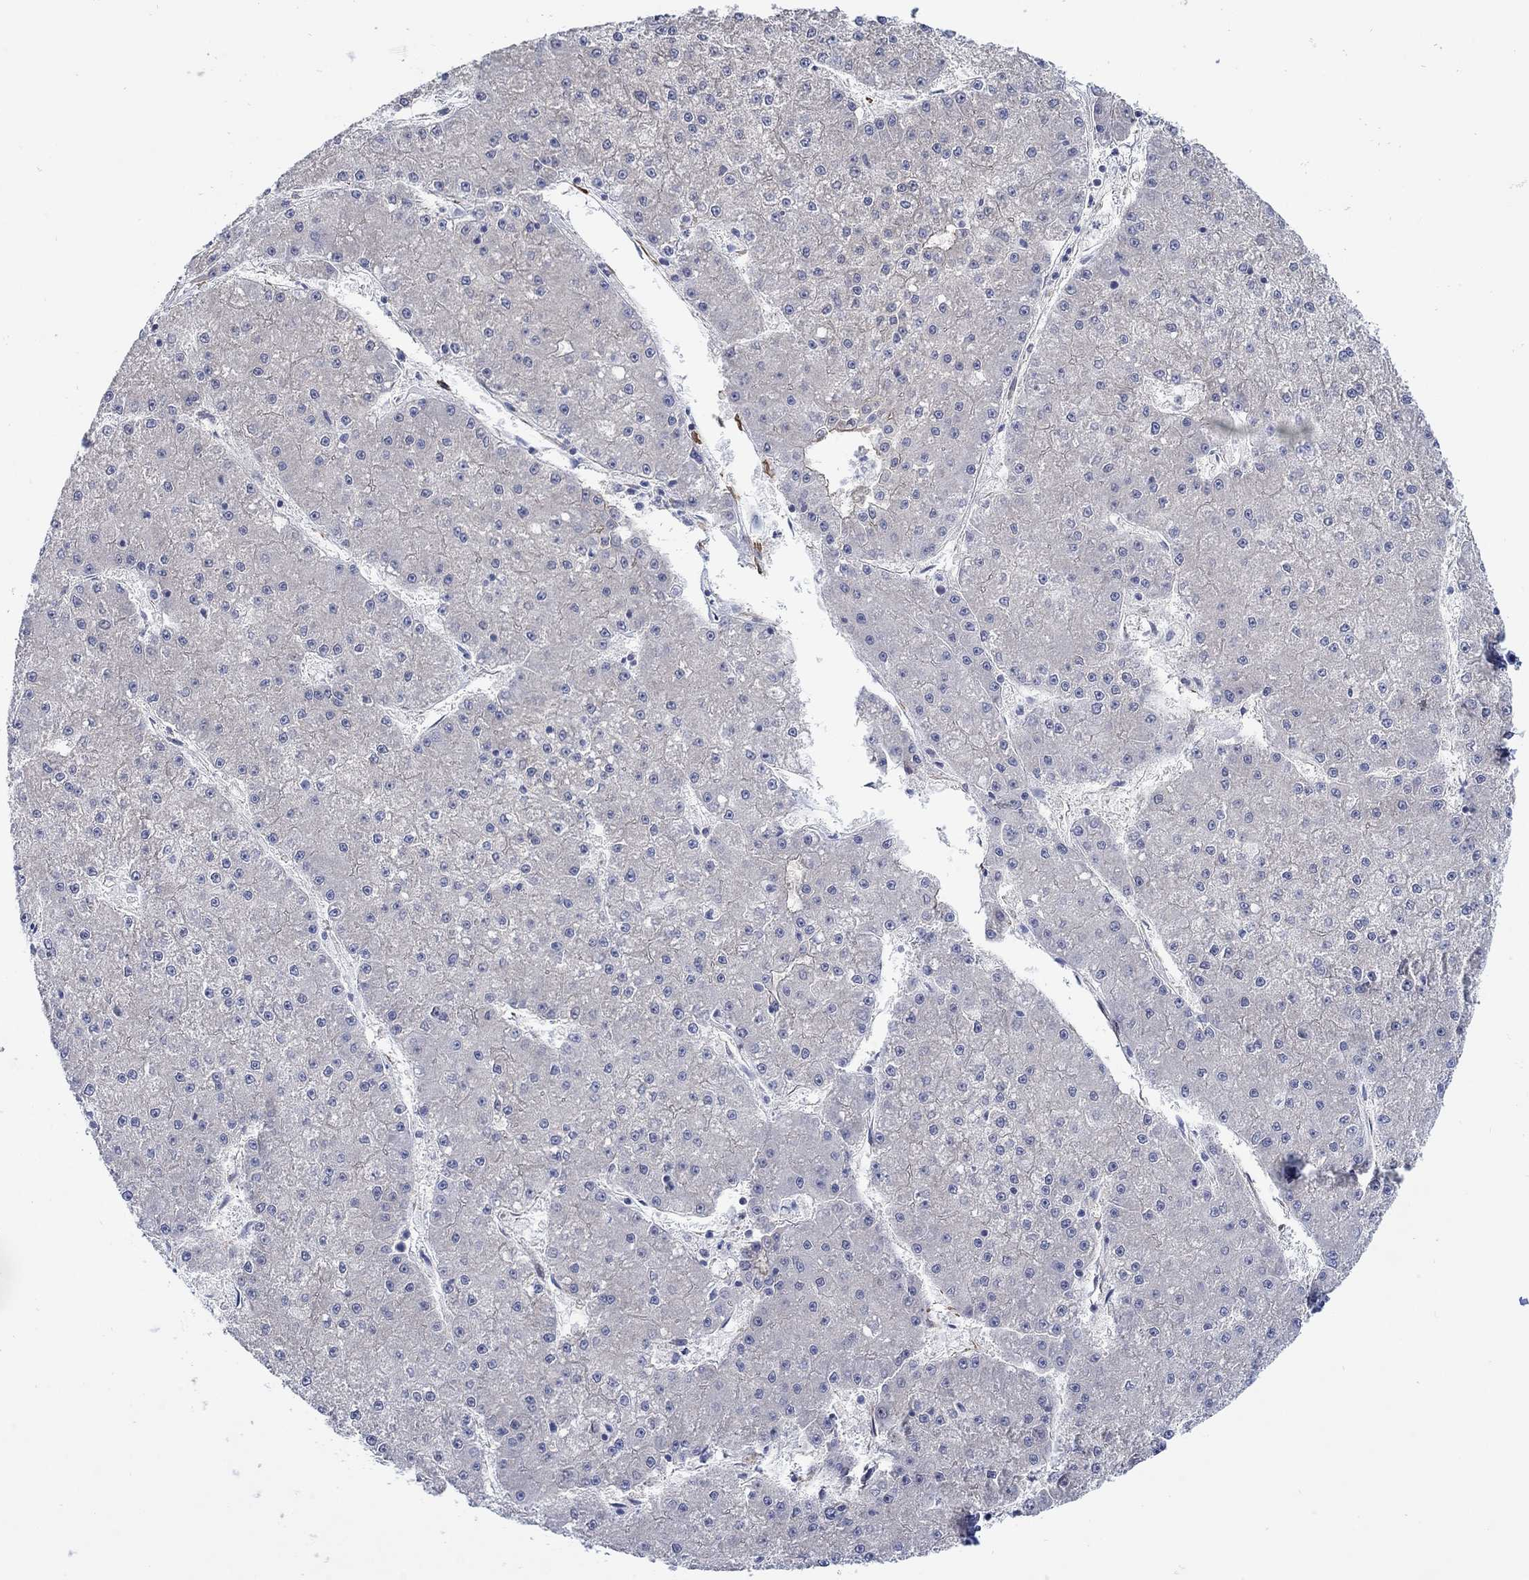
{"staining": {"intensity": "weak", "quantity": "<25%", "location": "cytoplasmic/membranous"}, "tissue": "liver cancer", "cell_type": "Tumor cells", "image_type": "cancer", "snomed": [{"axis": "morphology", "description": "Carcinoma, Hepatocellular, NOS"}, {"axis": "topography", "description": "Liver"}], "caption": "IHC histopathology image of neoplastic tissue: human hepatocellular carcinoma (liver) stained with DAB shows no significant protein staining in tumor cells.", "gene": "SCN7A", "patient": {"sex": "male", "age": 73}}